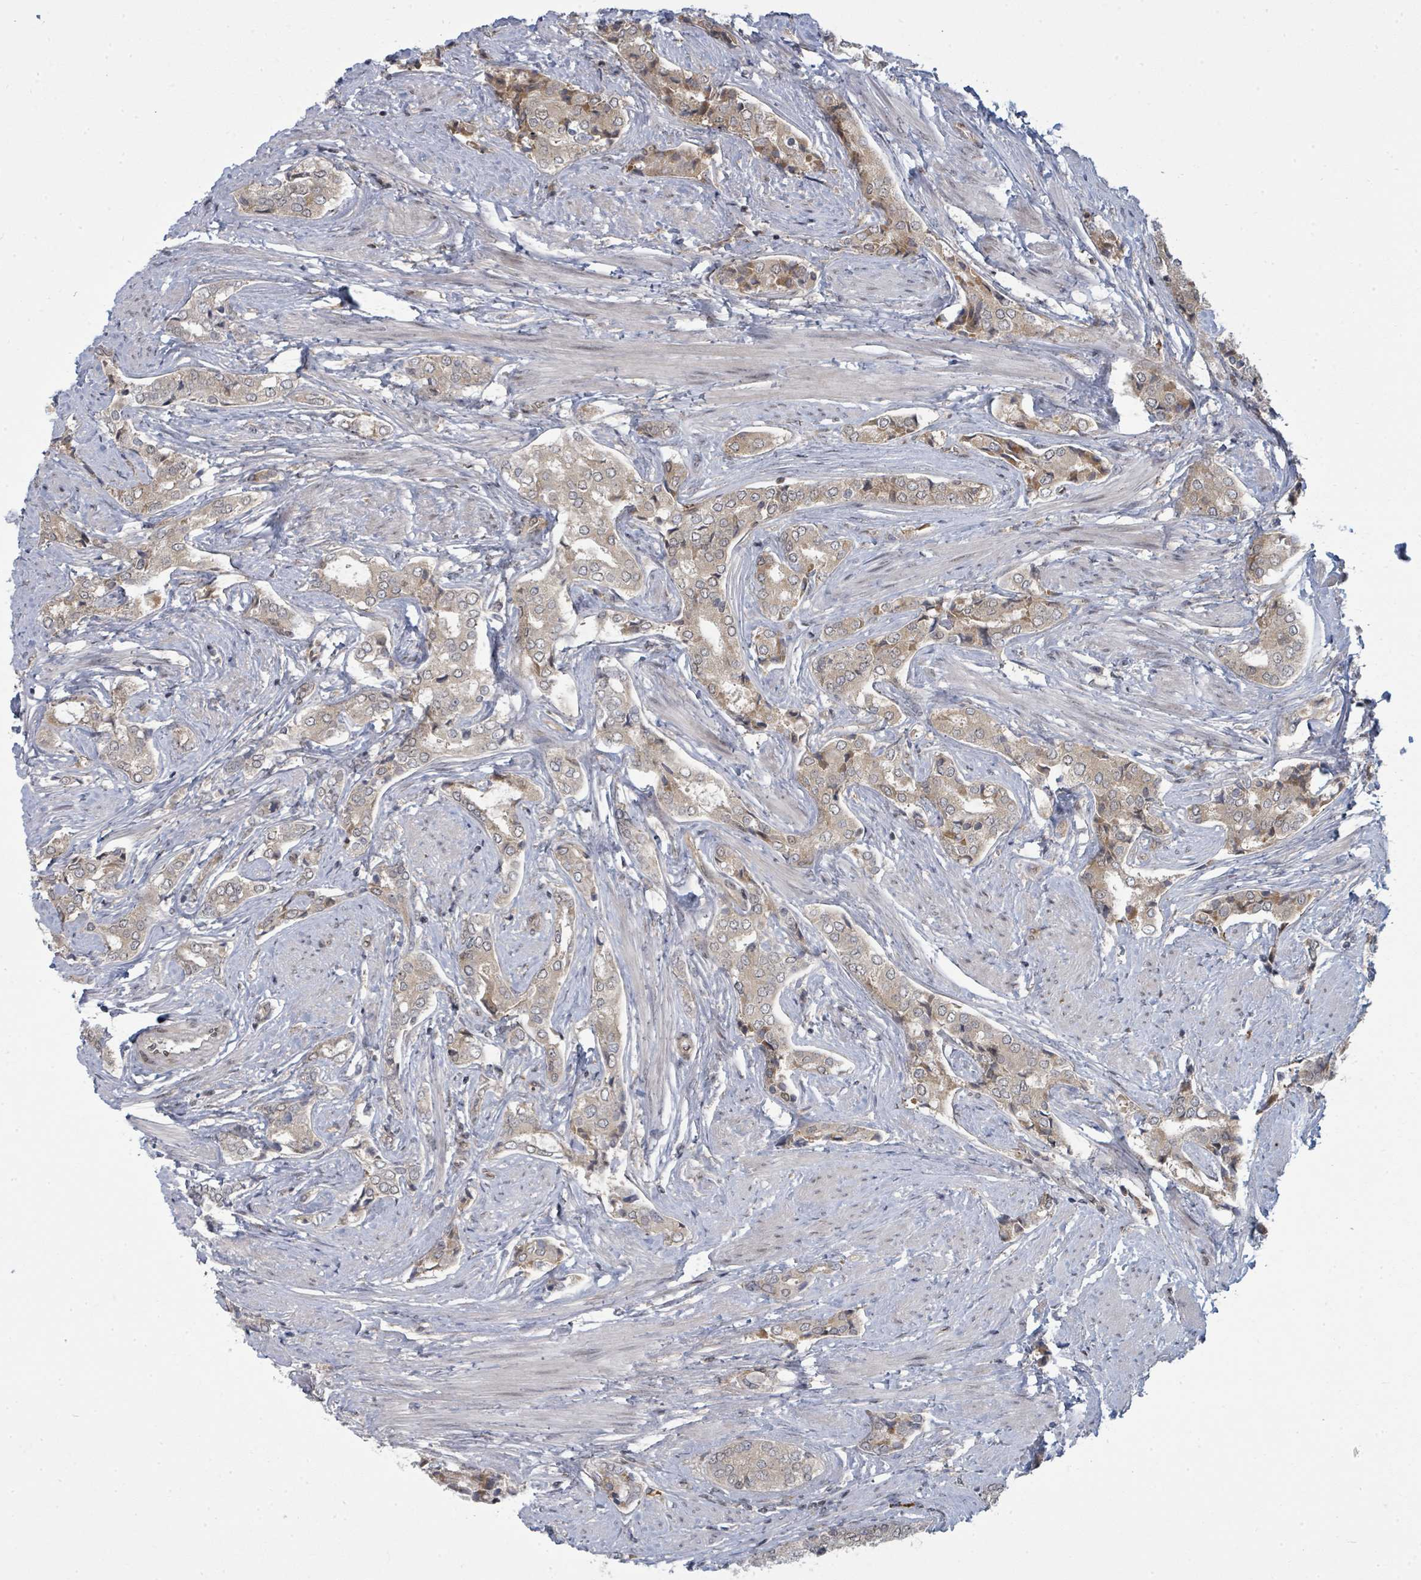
{"staining": {"intensity": "weak", "quantity": "25%-75%", "location": "cytoplasmic/membranous"}, "tissue": "prostate cancer", "cell_type": "Tumor cells", "image_type": "cancer", "snomed": [{"axis": "morphology", "description": "Adenocarcinoma, High grade"}, {"axis": "topography", "description": "Prostate"}], "caption": "IHC image of human prostate cancer stained for a protein (brown), which demonstrates low levels of weak cytoplasmic/membranous expression in approximately 25%-75% of tumor cells.", "gene": "PSMG2", "patient": {"sex": "male", "age": 71}}